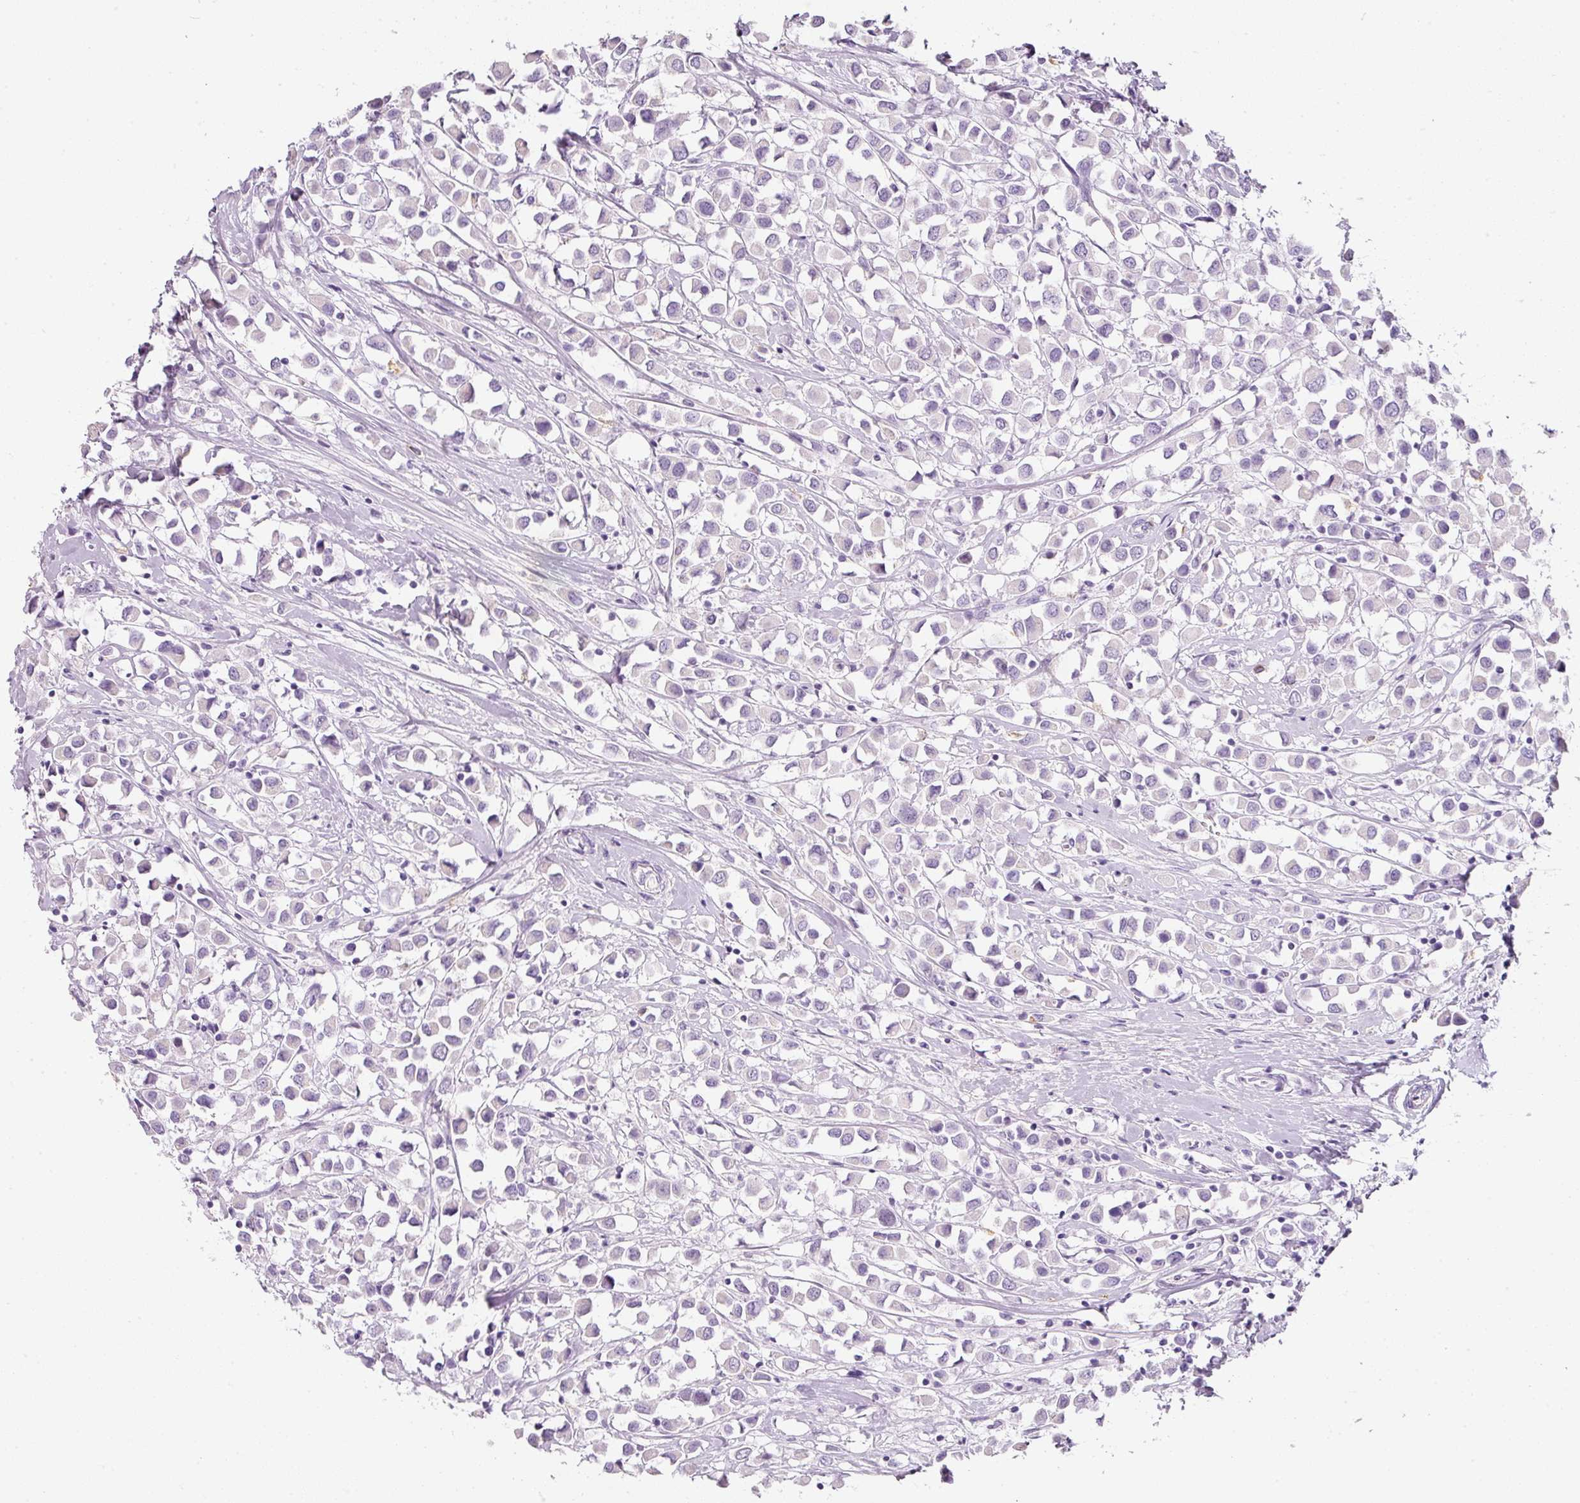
{"staining": {"intensity": "negative", "quantity": "none", "location": "none"}, "tissue": "breast cancer", "cell_type": "Tumor cells", "image_type": "cancer", "snomed": [{"axis": "morphology", "description": "Duct carcinoma"}, {"axis": "topography", "description": "Breast"}], "caption": "Tumor cells are negative for brown protein staining in breast infiltrating ductal carcinoma. (Stains: DAB (3,3'-diaminobenzidine) immunohistochemistry with hematoxylin counter stain, Microscopy: brightfield microscopy at high magnification).", "gene": "DNM1", "patient": {"sex": "female", "age": 61}}